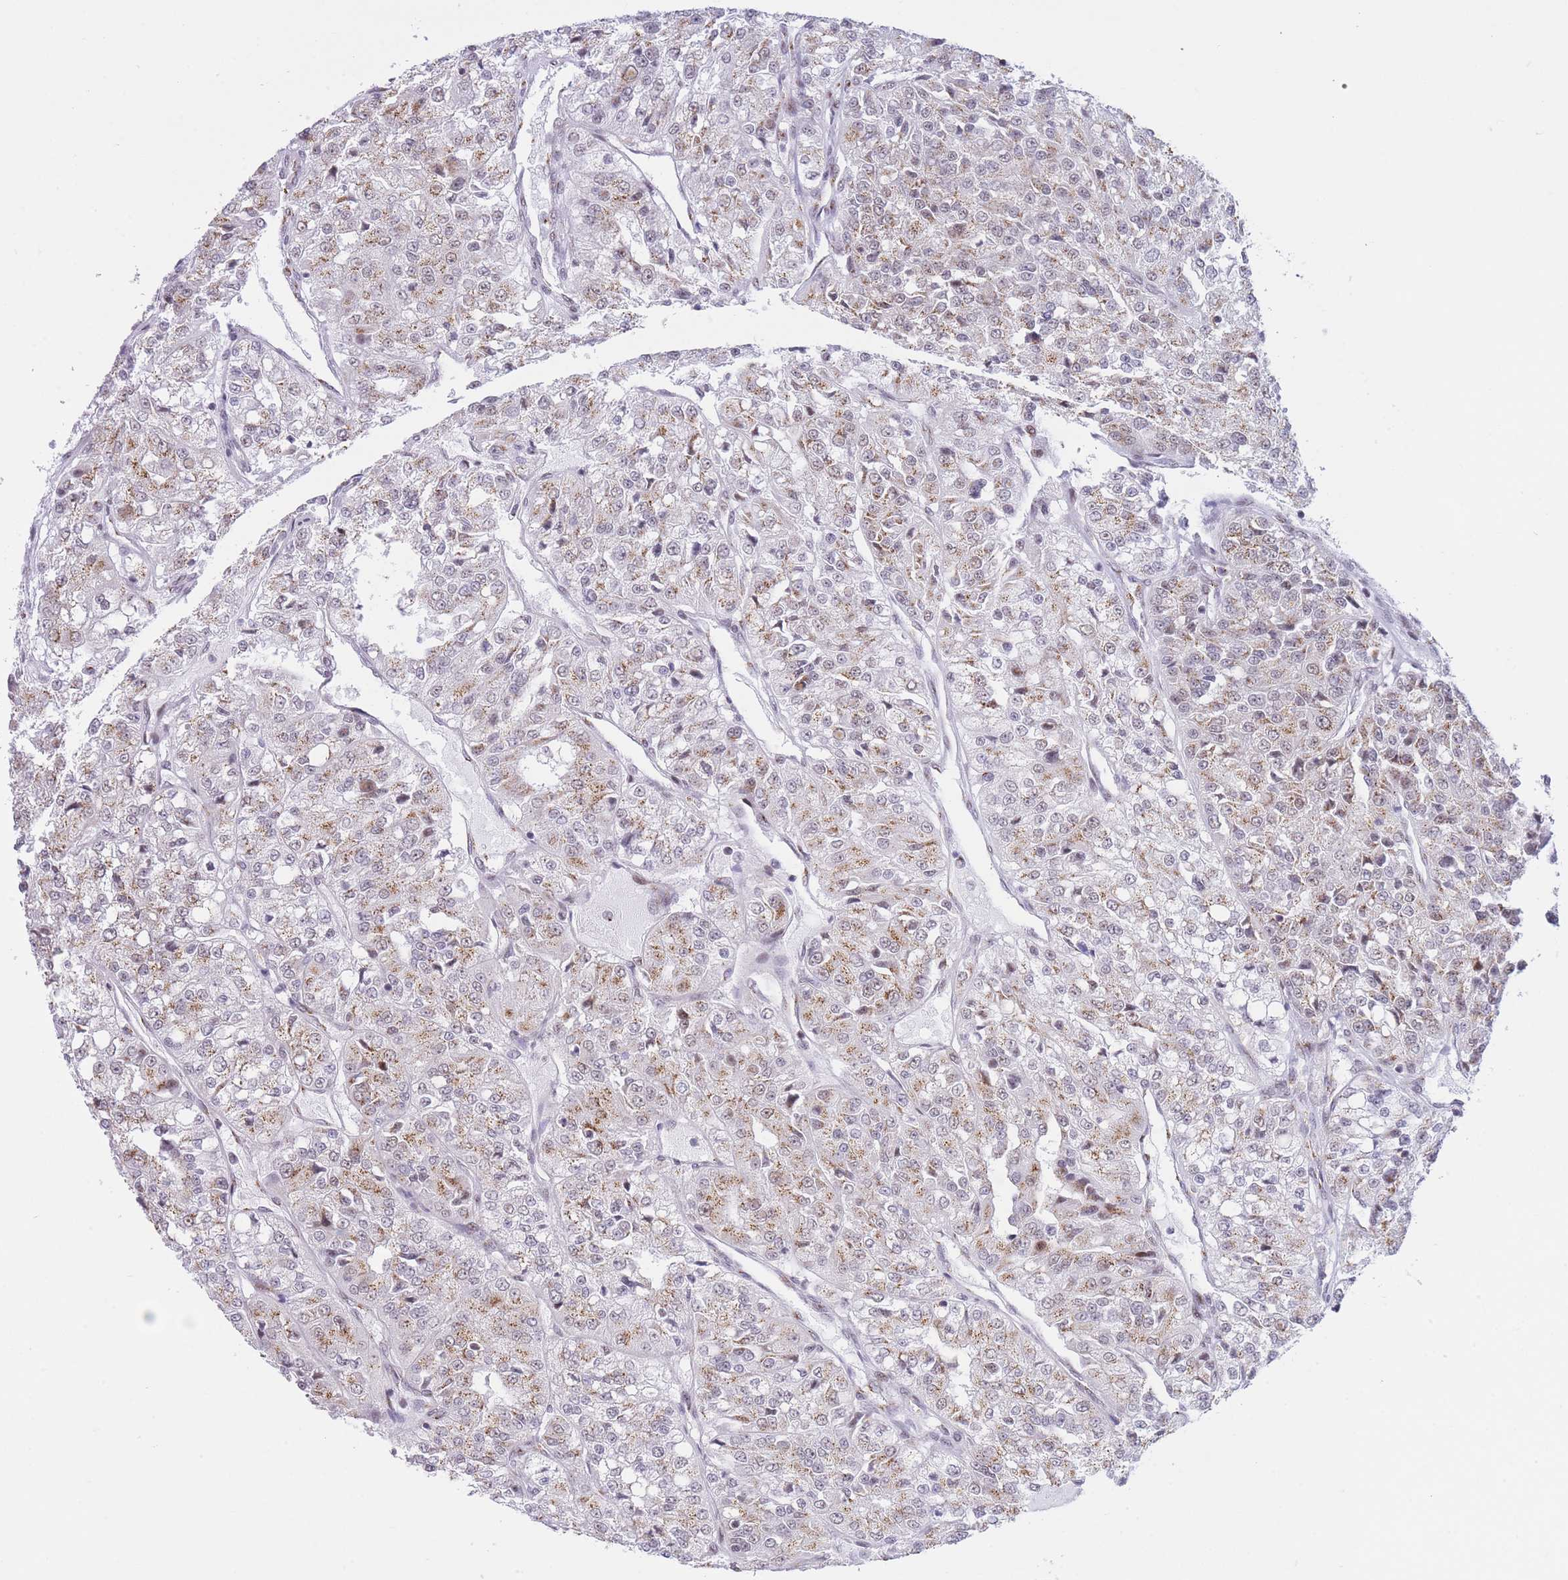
{"staining": {"intensity": "moderate", "quantity": "25%-75%", "location": "cytoplasmic/membranous"}, "tissue": "renal cancer", "cell_type": "Tumor cells", "image_type": "cancer", "snomed": [{"axis": "morphology", "description": "Adenocarcinoma, NOS"}, {"axis": "topography", "description": "Kidney"}], "caption": "Immunohistochemical staining of human renal cancer demonstrates medium levels of moderate cytoplasmic/membranous positivity in about 25%-75% of tumor cells. The staining is performed using DAB brown chromogen to label protein expression. The nuclei are counter-stained blue using hematoxylin.", "gene": "INO80C", "patient": {"sex": "female", "age": 63}}